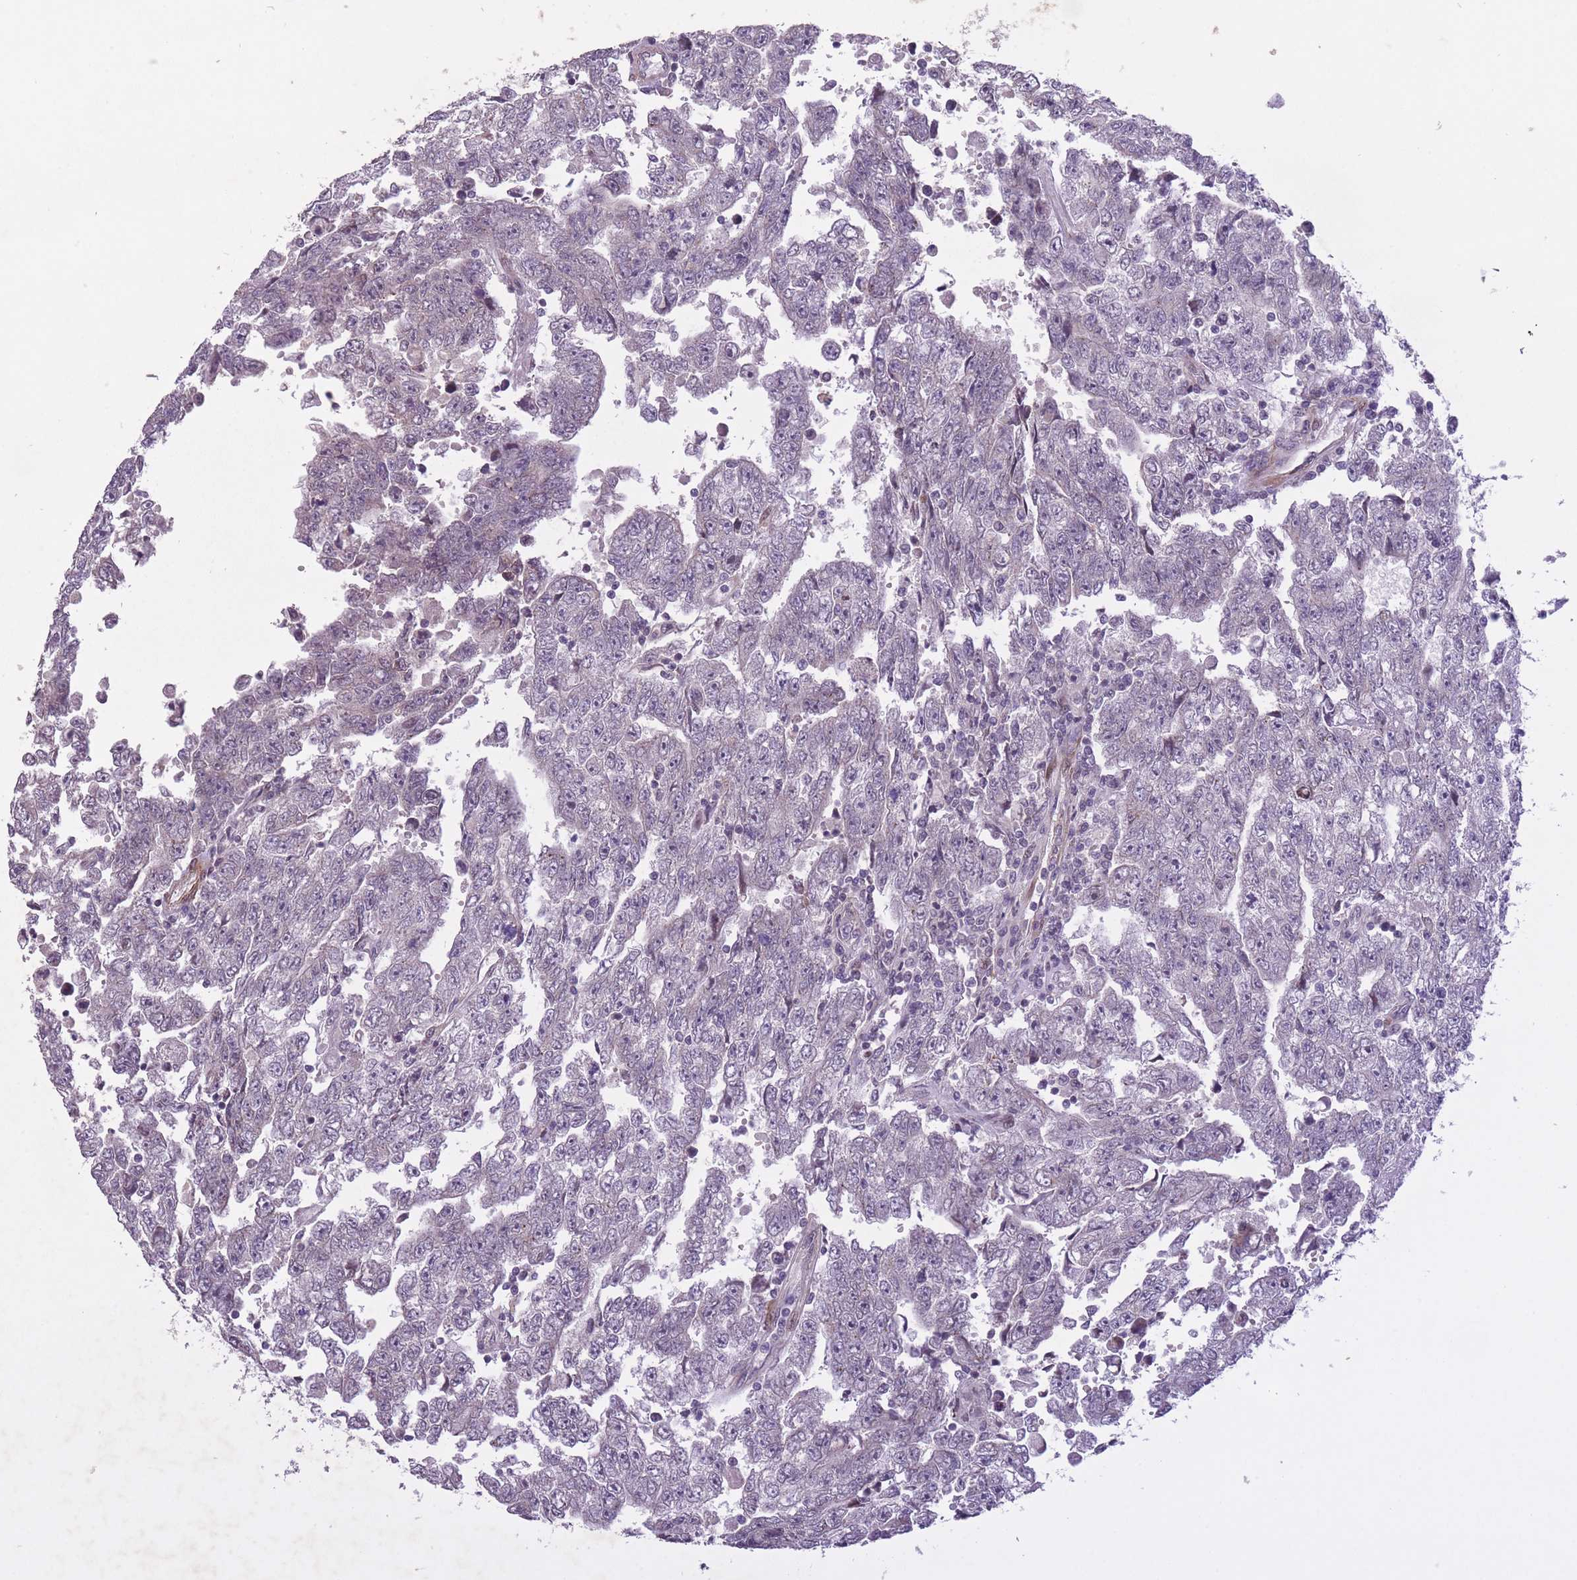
{"staining": {"intensity": "negative", "quantity": "none", "location": "none"}, "tissue": "testis cancer", "cell_type": "Tumor cells", "image_type": "cancer", "snomed": [{"axis": "morphology", "description": "Carcinoma, Embryonal, NOS"}, {"axis": "topography", "description": "Testis"}], "caption": "DAB (3,3'-diaminobenzidine) immunohistochemical staining of testis embryonal carcinoma displays no significant expression in tumor cells.", "gene": "CBX6", "patient": {"sex": "male", "age": 25}}